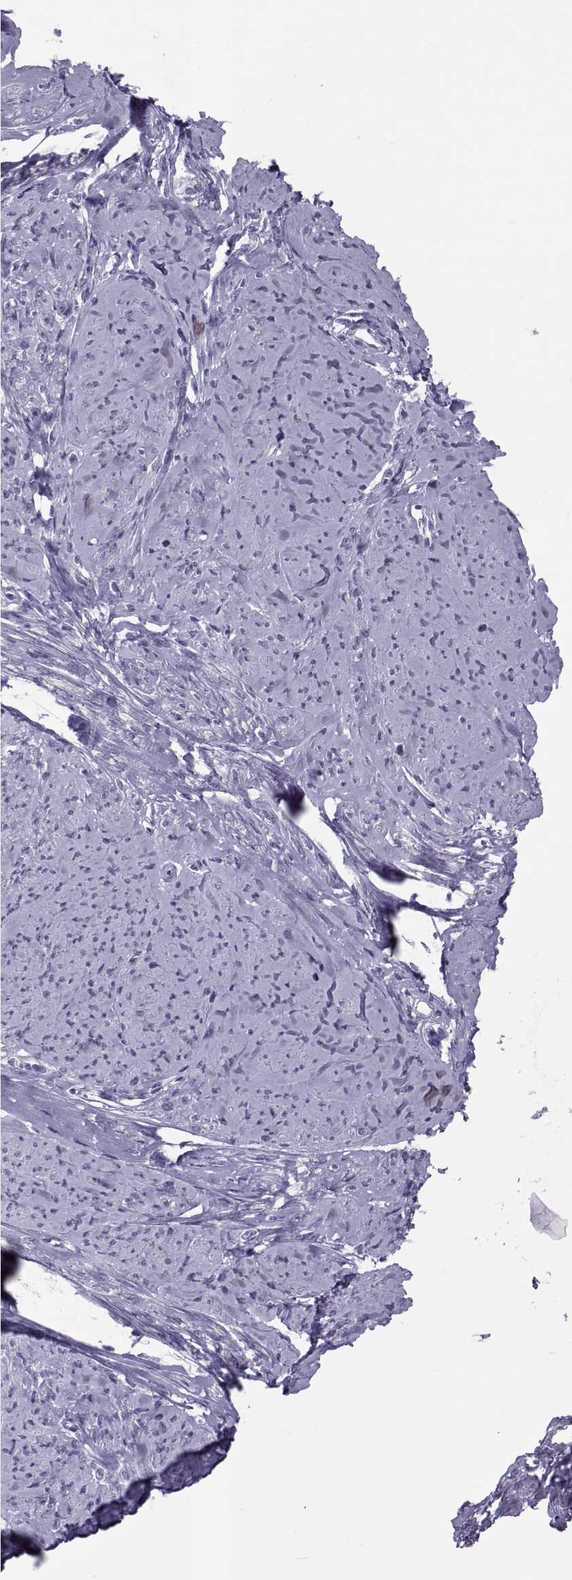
{"staining": {"intensity": "negative", "quantity": "none", "location": "none"}, "tissue": "smooth muscle", "cell_type": "Smooth muscle cells", "image_type": "normal", "snomed": [{"axis": "morphology", "description": "Normal tissue, NOS"}, {"axis": "topography", "description": "Smooth muscle"}], "caption": "Immunohistochemistry (IHC) image of unremarkable smooth muscle stained for a protein (brown), which shows no positivity in smooth muscle cells.", "gene": "ASRGL1", "patient": {"sex": "female", "age": 48}}